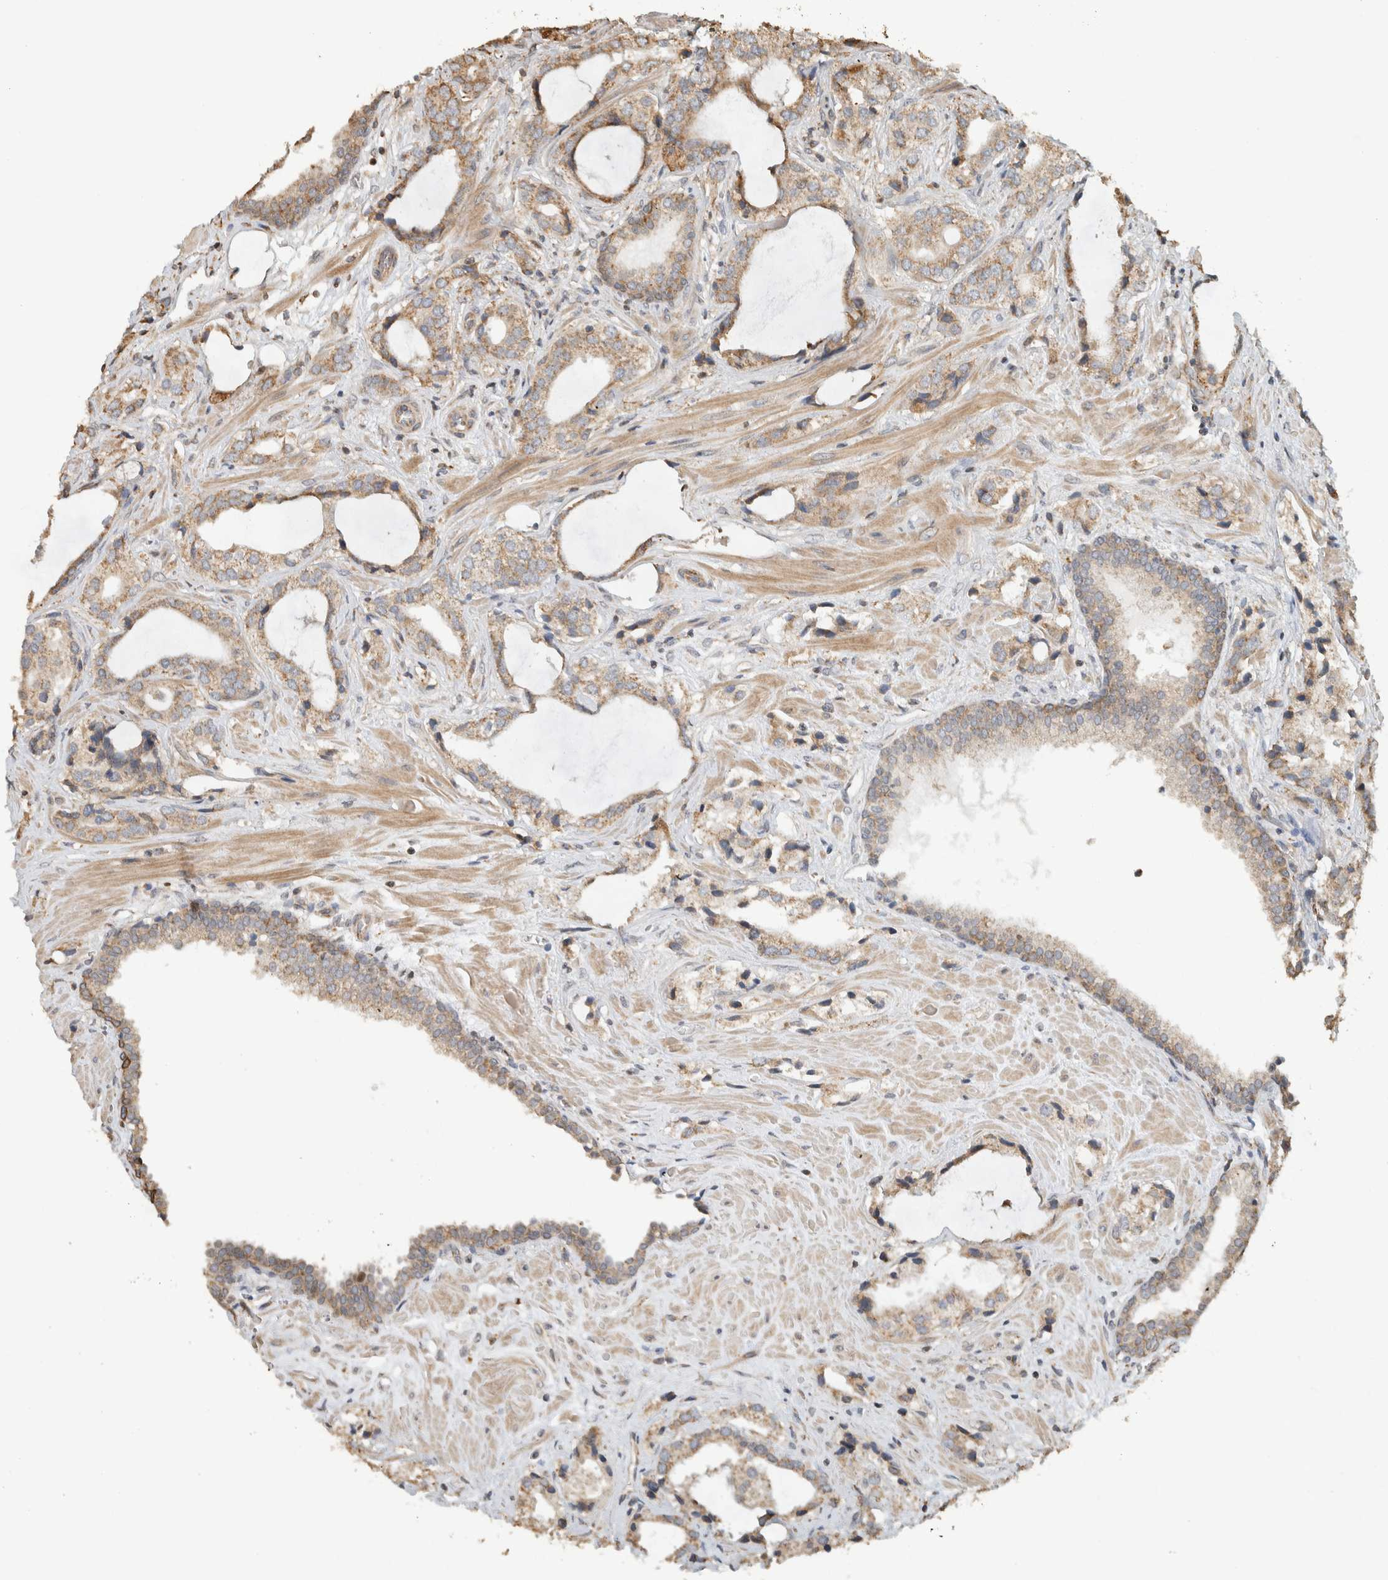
{"staining": {"intensity": "moderate", "quantity": "<25%", "location": "cytoplasmic/membranous"}, "tissue": "prostate cancer", "cell_type": "Tumor cells", "image_type": "cancer", "snomed": [{"axis": "morphology", "description": "Adenocarcinoma, High grade"}, {"axis": "topography", "description": "Prostate"}], "caption": "A micrograph of adenocarcinoma (high-grade) (prostate) stained for a protein reveals moderate cytoplasmic/membranous brown staining in tumor cells.", "gene": "GINS4", "patient": {"sex": "male", "age": 66}}